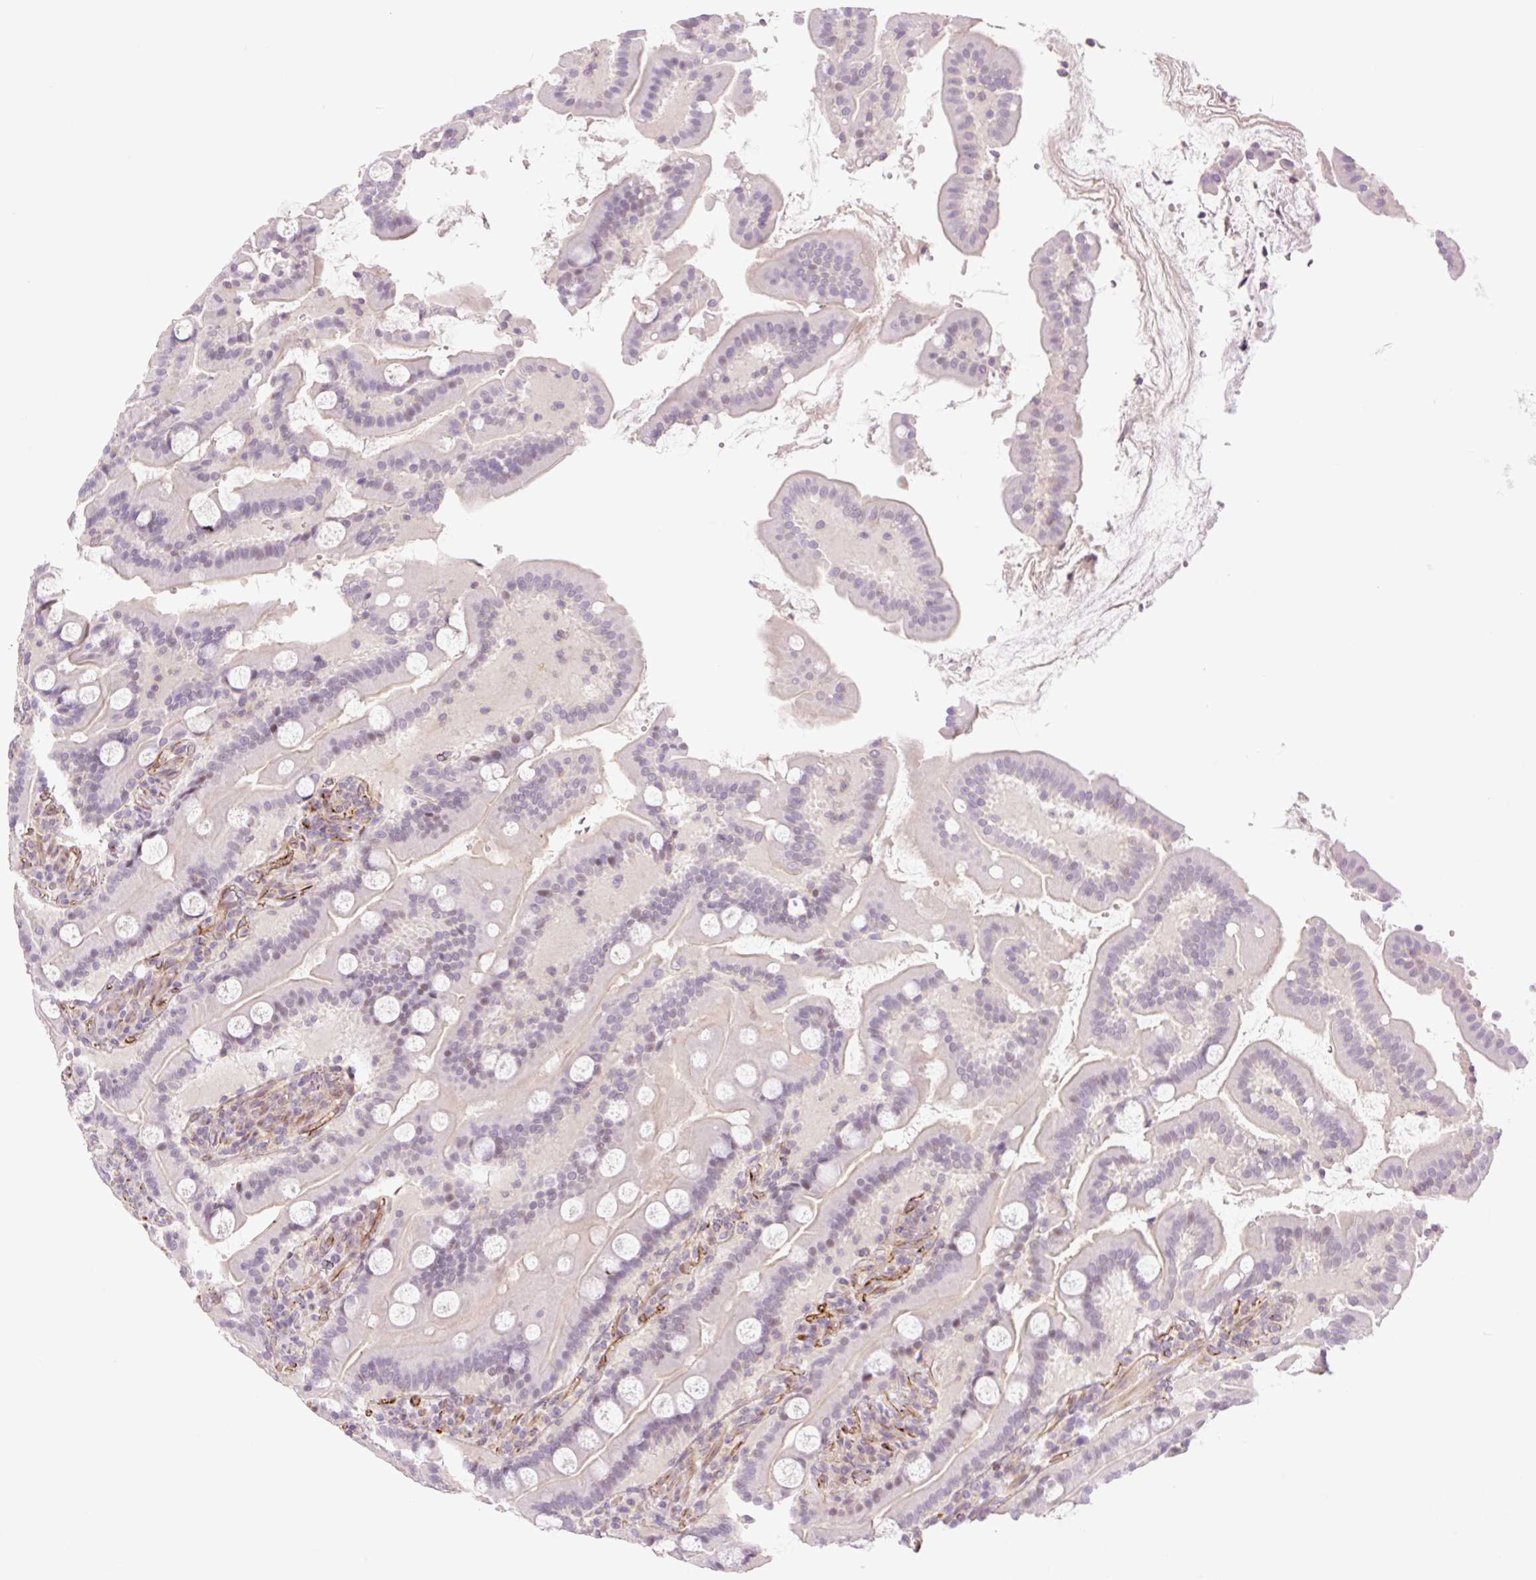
{"staining": {"intensity": "moderate", "quantity": "<25%", "location": "cytoplasmic/membranous"}, "tissue": "duodenum", "cell_type": "Glandular cells", "image_type": "normal", "snomed": [{"axis": "morphology", "description": "Normal tissue, NOS"}, {"axis": "topography", "description": "Duodenum"}], "caption": "Immunohistochemistry (IHC) (DAB) staining of normal duodenum displays moderate cytoplasmic/membranous protein expression in approximately <25% of glandular cells.", "gene": "ZFYVE21", "patient": {"sex": "male", "age": 55}}